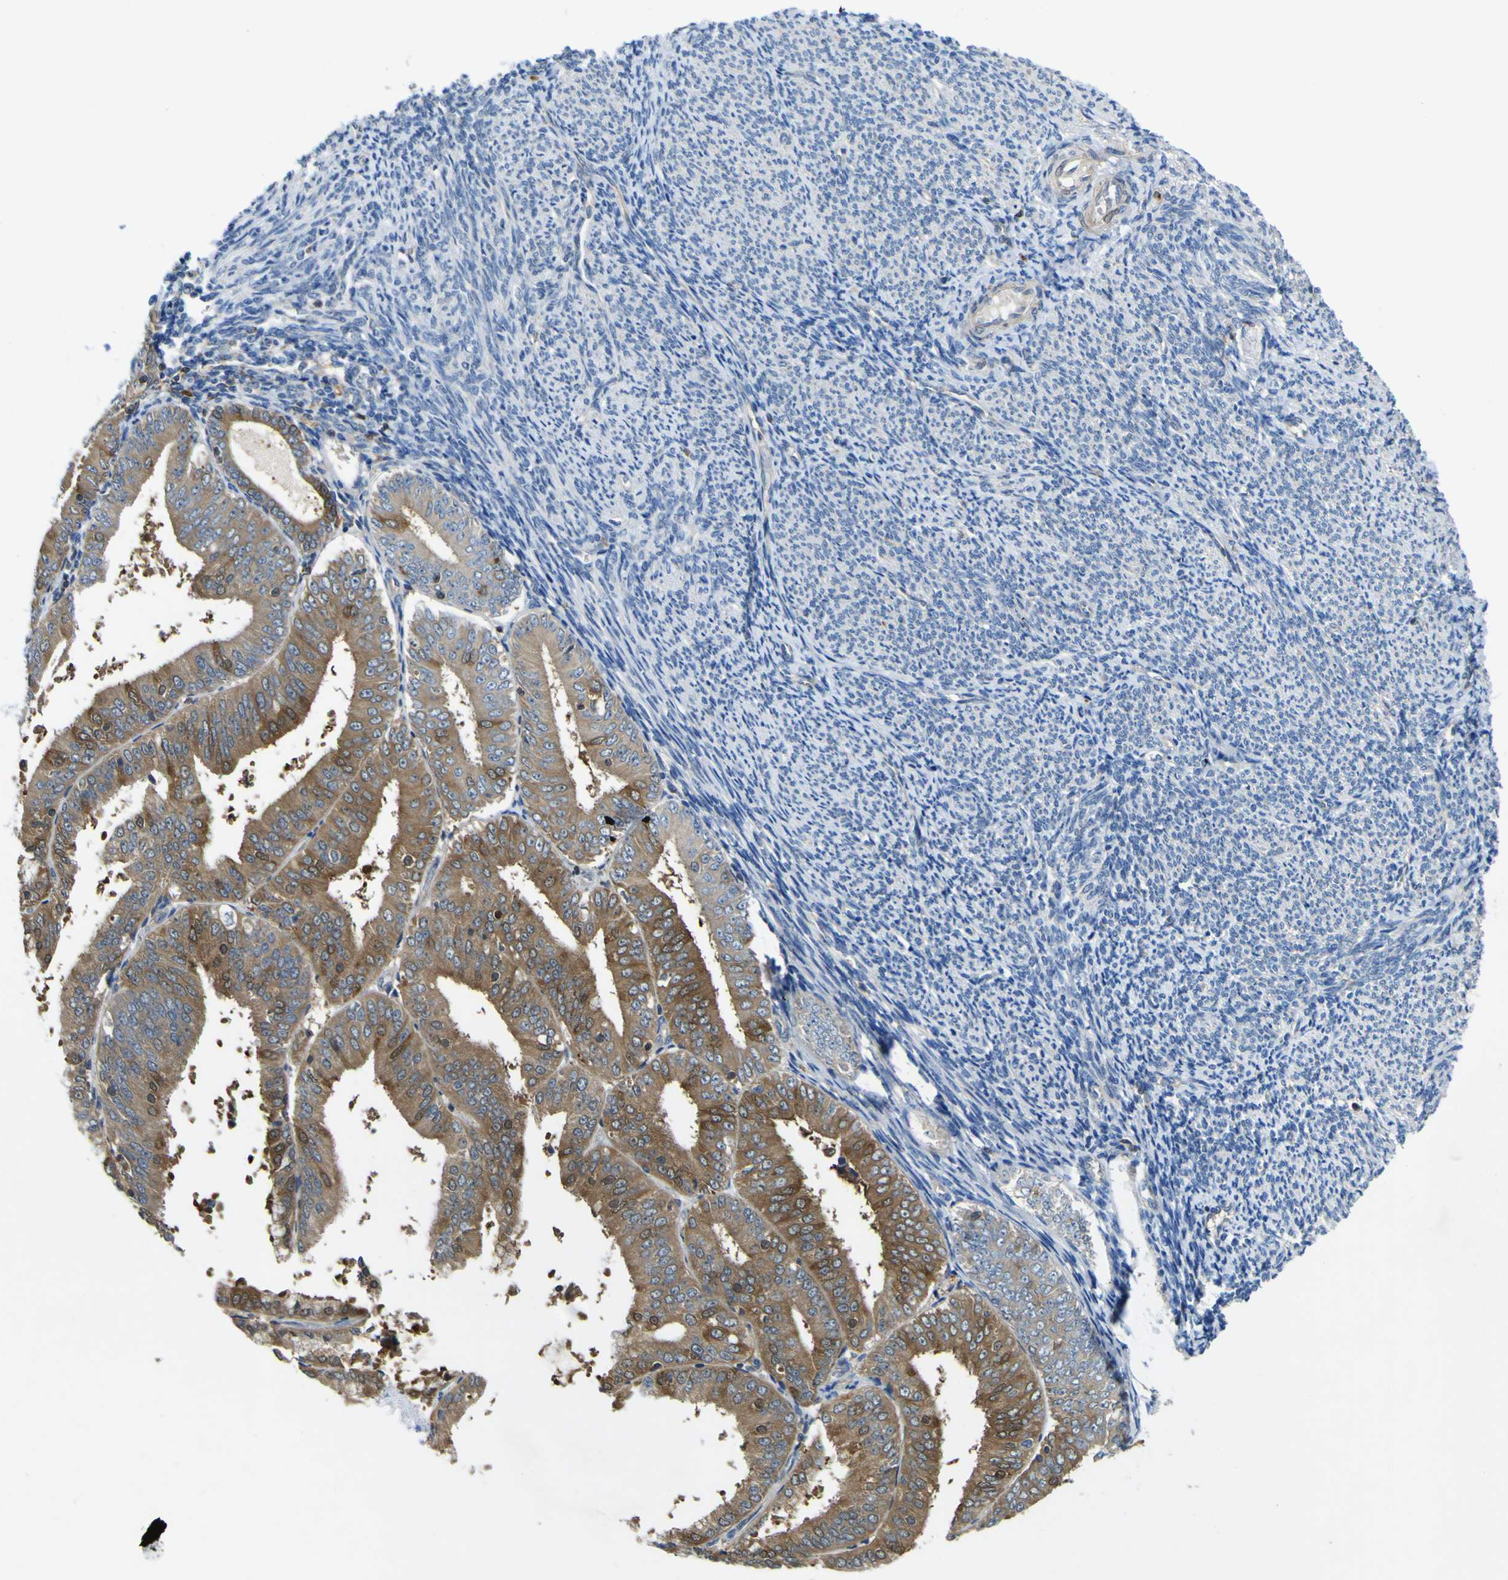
{"staining": {"intensity": "moderate", "quantity": ">75%", "location": "cytoplasmic/membranous,nuclear"}, "tissue": "endometrial cancer", "cell_type": "Tumor cells", "image_type": "cancer", "snomed": [{"axis": "morphology", "description": "Adenocarcinoma, NOS"}, {"axis": "topography", "description": "Endometrium"}], "caption": "About >75% of tumor cells in endometrial adenocarcinoma demonstrate moderate cytoplasmic/membranous and nuclear protein positivity as visualized by brown immunohistochemical staining.", "gene": "EML2", "patient": {"sex": "female", "age": 63}}